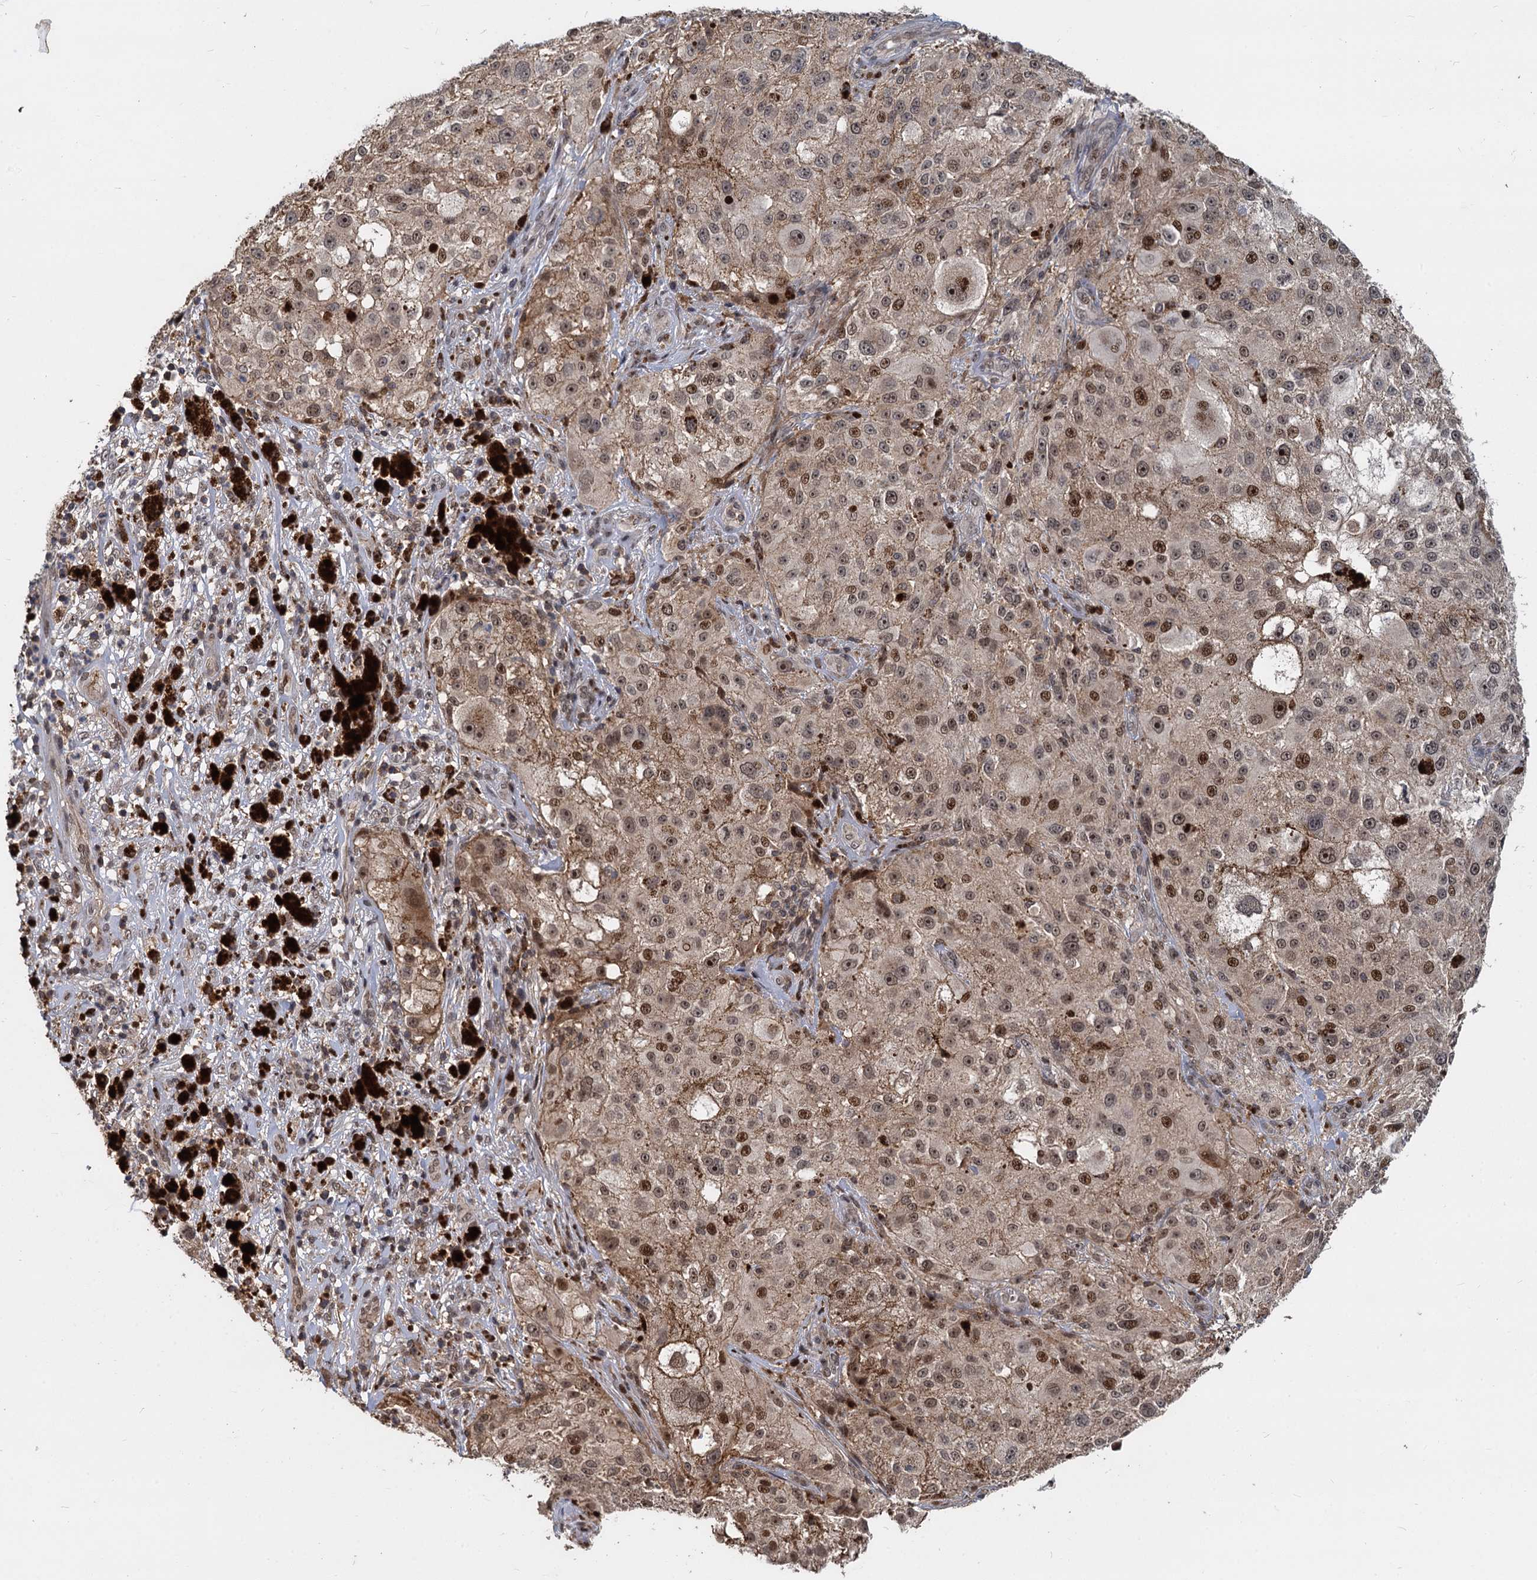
{"staining": {"intensity": "moderate", "quantity": ">75%", "location": "nuclear"}, "tissue": "melanoma", "cell_type": "Tumor cells", "image_type": "cancer", "snomed": [{"axis": "morphology", "description": "Necrosis, NOS"}, {"axis": "morphology", "description": "Malignant melanoma, NOS"}, {"axis": "topography", "description": "Skin"}], "caption": "A high-resolution micrograph shows IHC staining of melanoma, which exhibits moderate nuclear positivity in approximately >75% of tumor cells.", "gene": "FANCI", "patient": {"sex": "female", "age": 87}}